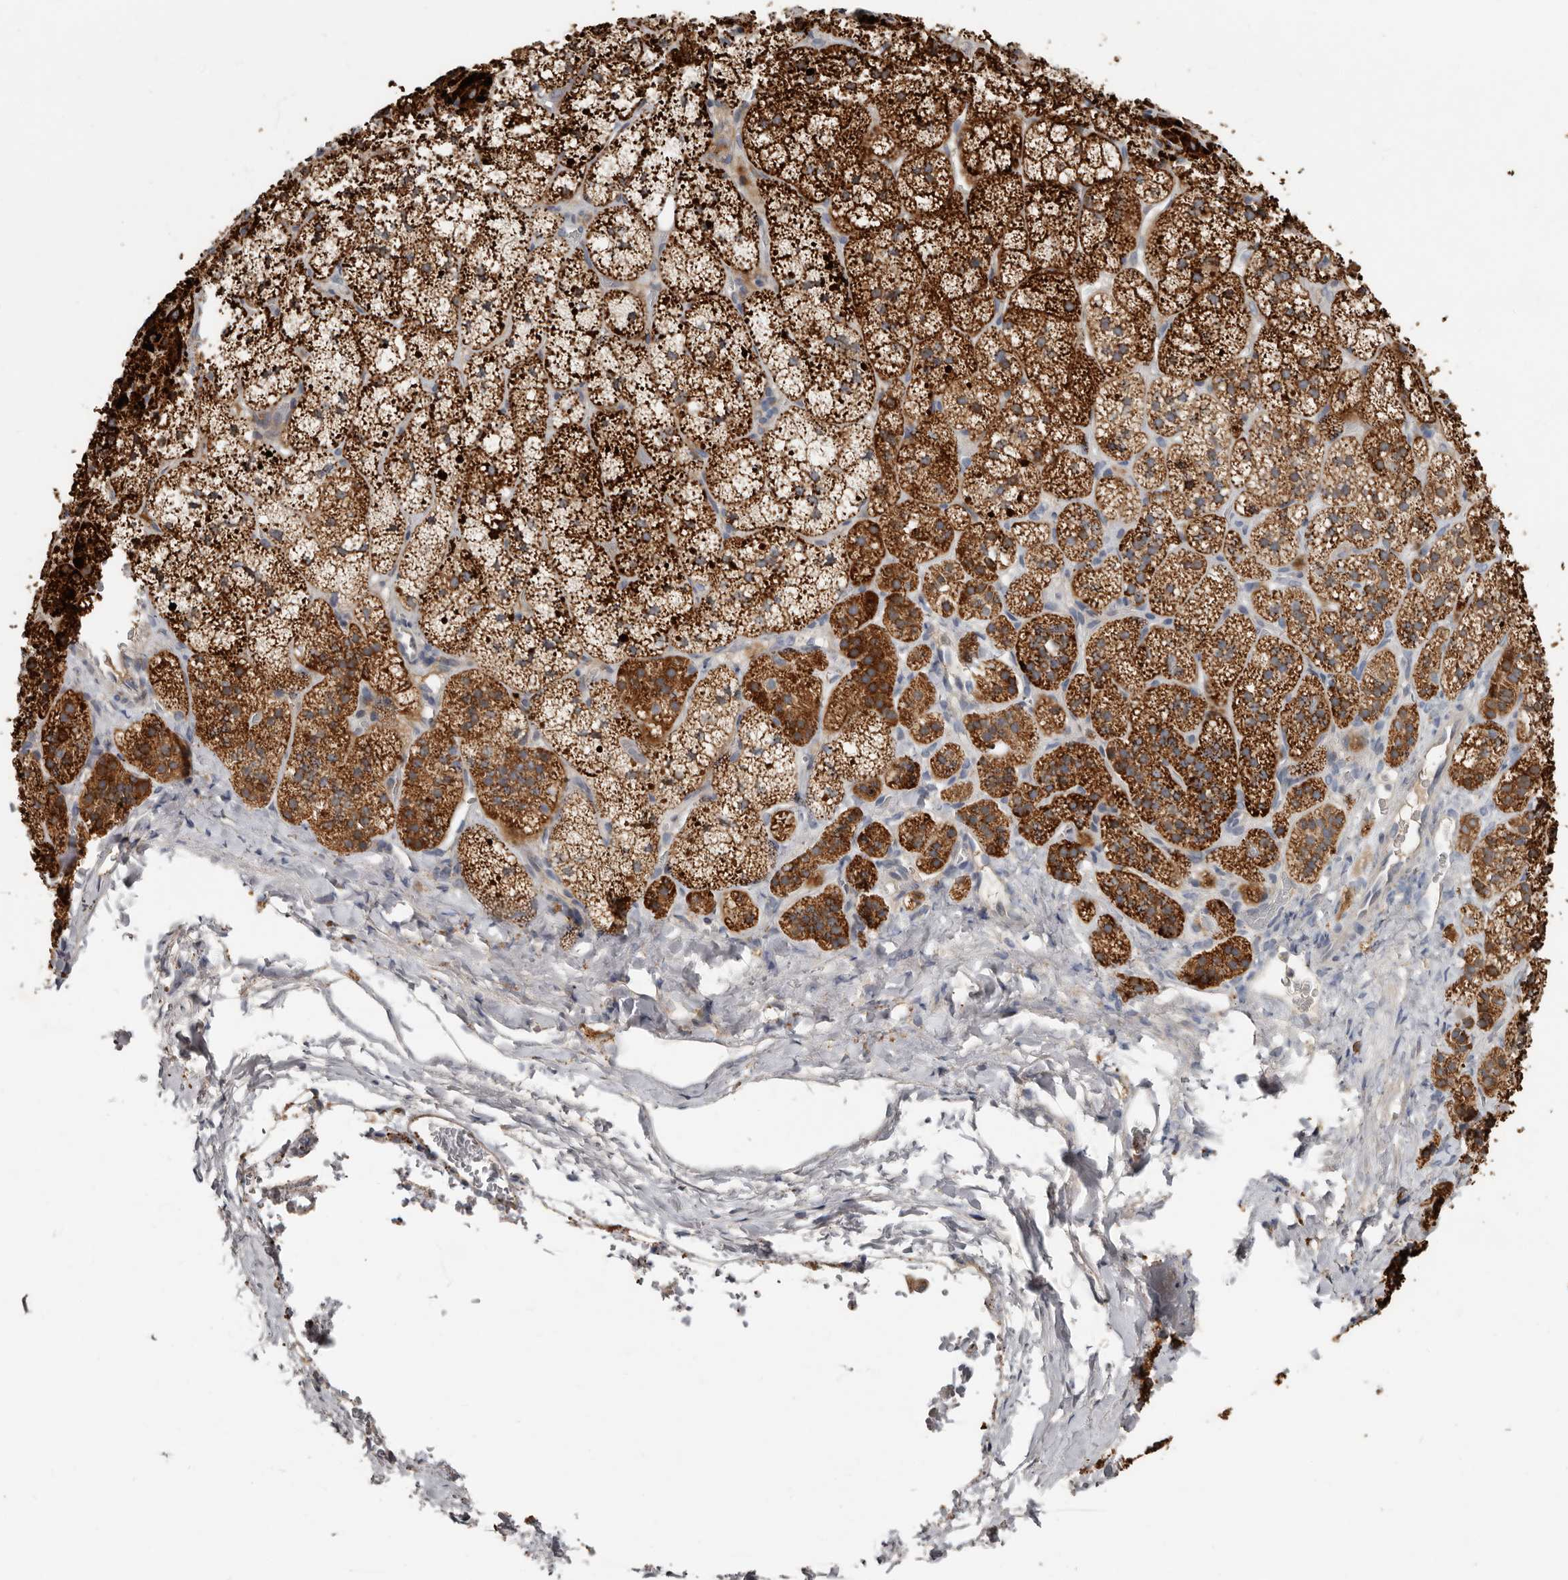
{"staining": {"intensity": "strong", "quantity": ">75%", "location": "cytoplasmic/membranous"}, "tissue": "adrenal gland", "cell_type": "Glandular cells", "image_type": "normal", "snomed": [{"axis": "morphology", "description": "Normal tissue, NOS"}, {"axis": "topography", "description": "Adrenal gland"}], "caption": "Immunohistochemical staining of normal adrenal gland displays high levels of strong cytoplasmic/membranous staining in approximately >75% of glandular cells.", "gene": "KIF26B", "patient": {"sex": "female", "age": 44}}